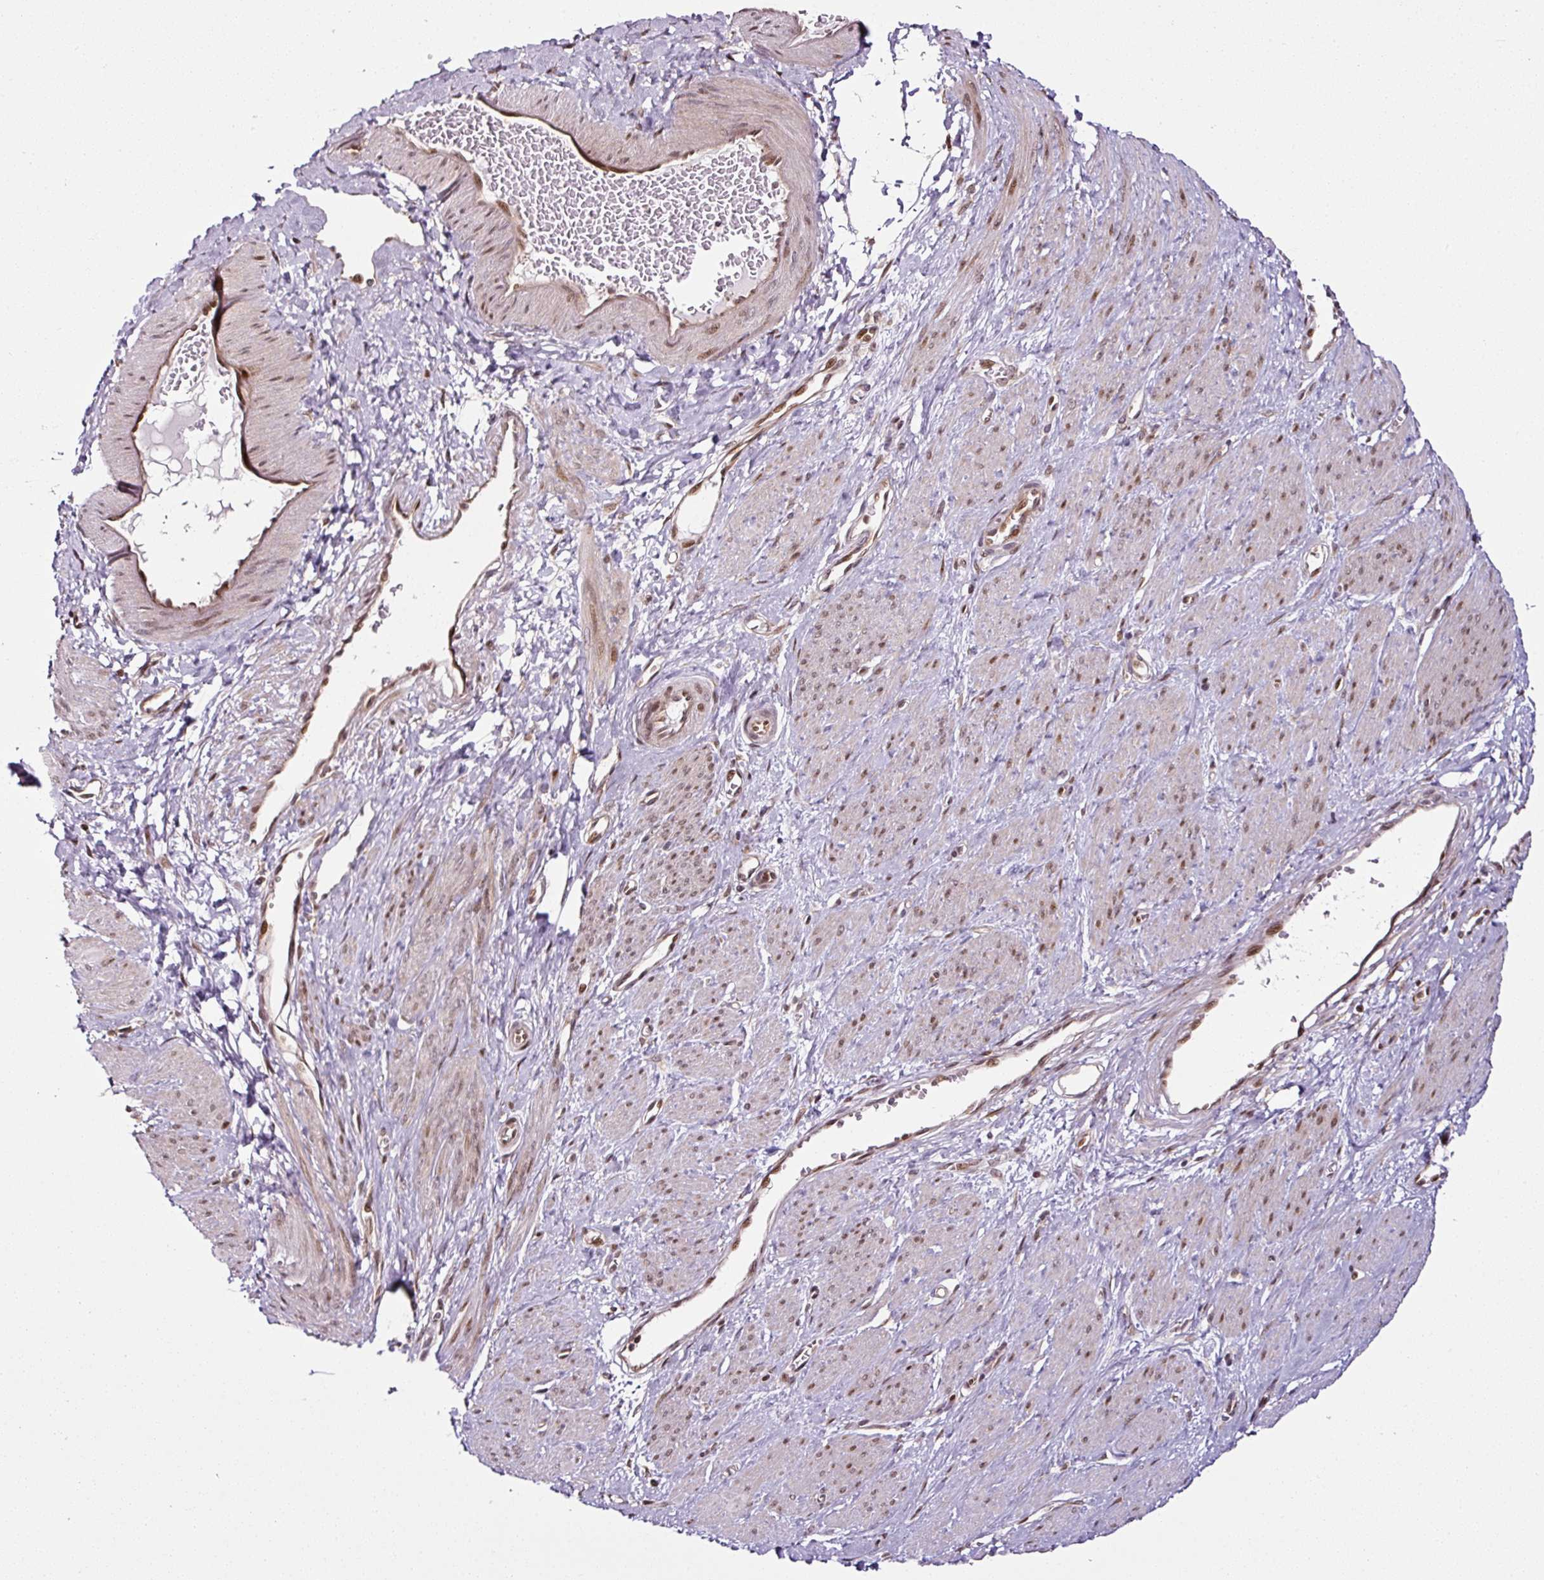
{"staining": {"intensity": "moderate", "quantity": ">75%", "location": "nuclear"}, "tissue": "smooth muscle", "cell_type": "Smooth muscle cells", "image_type": "normal", "snomed": [{"axis": "morphology", "description": "Normal tissue, NOS"}, {"axis": "topography", "description": "Smooth muscle"}, {"axis": "topography", "description": "Uterus"}], "caption": "The photomicrograph demonstrates immunohistochemical staining of benign smooth muscle. There is moderate nuclear expression is appreciated in about >75% of smooth muscle cells.", "gene": "COPRS", "patient": {"sex": "female", "age": 39}}